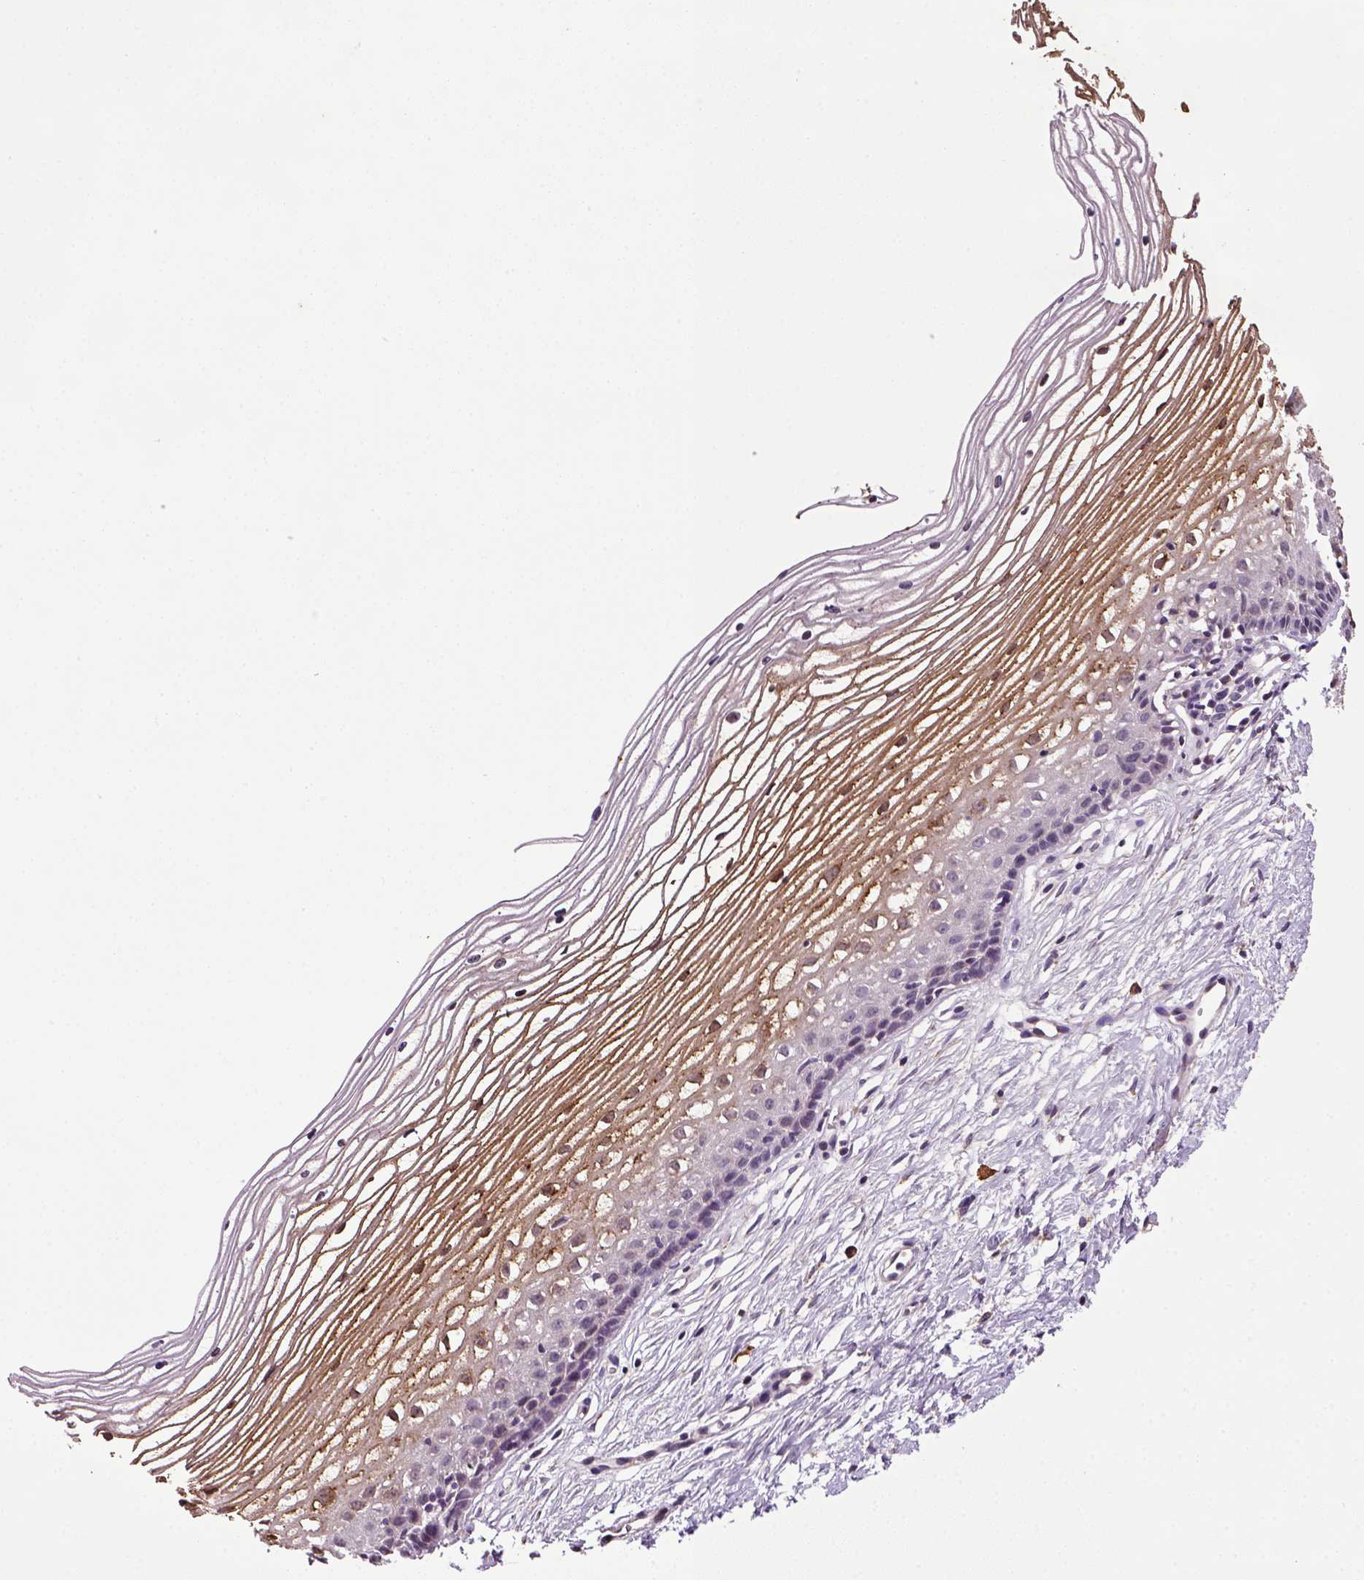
{"staining": {"intensity": "weak", "quantity": "<25%", "location": "cytoplasmic/membranous"}, "tissue": "cervix", "cell_type": "Glandular cells", "image_type": "normal", "snomed": [{"axis": "morphology", "description": "Normal tissue, NOS"}, {"axis": "topography", "description": "Cervix"}], "caption": "Photomicrograph shows no significant protein expression in glandular cells of unremarkable cervix.", "gene": "TPRG1", "patient": {"sex": "female", "age": 40}}